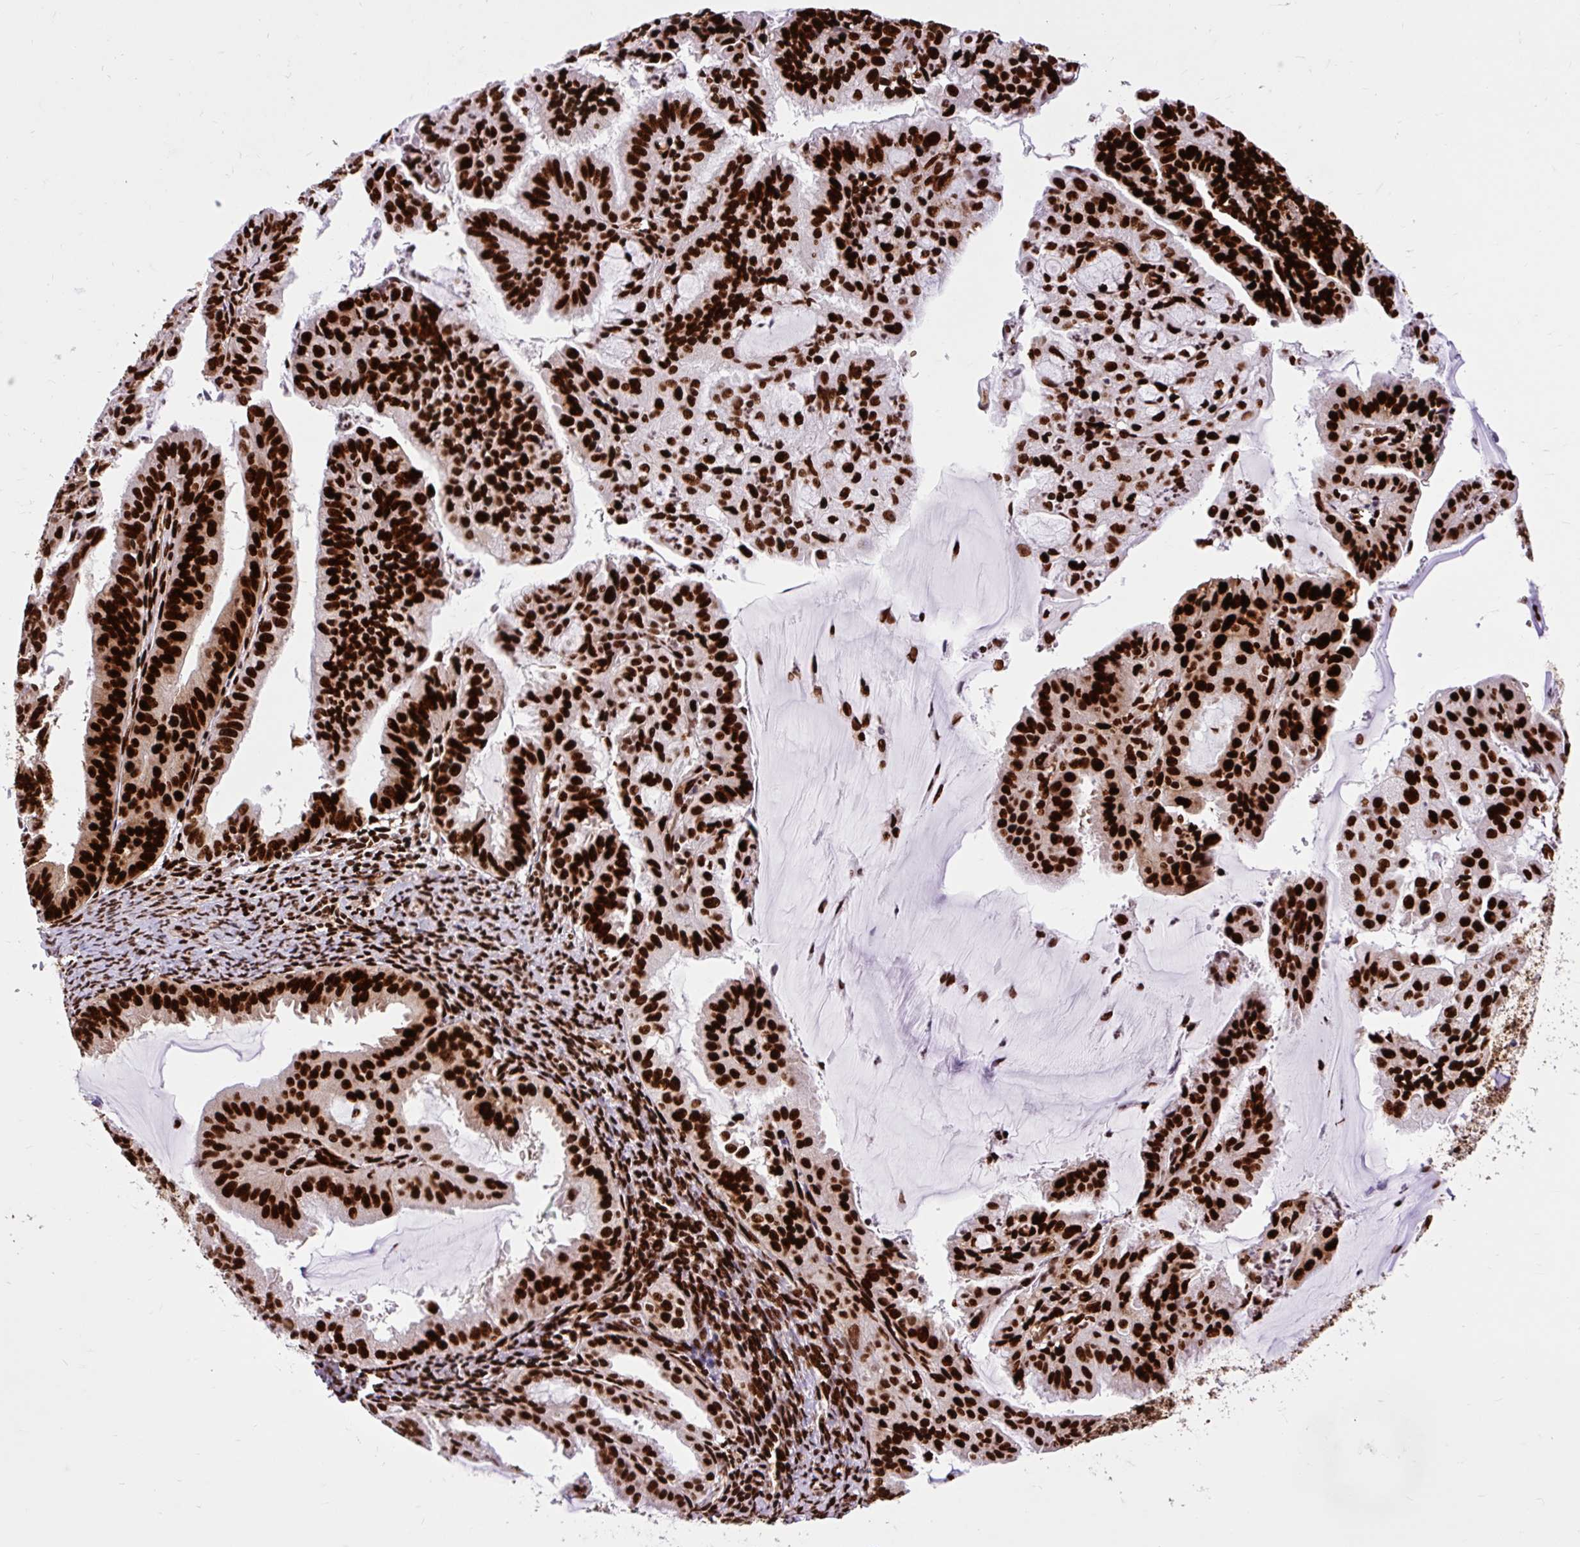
{"staining": {"intensity": "strong", "quantity": ">75%", "location": "nuclear"}, "tissue": "endometrial cancer", "cell_type": "Tumor cells", "image_type": "cancer", "snomed": [{"axis": "morphology", "description": "Adenocarcinoma, NOS"}, {"axis": "topography", "description": "Endometrium"}], "caption": "DAB immunohistochemical staining of human adenocarcinoma (endometrial) exhibits strong nuclear protein positivity in approximately >75% of tumor cells.", "gene": "FUS", "patient": {"sex": "female", "age": 70}}